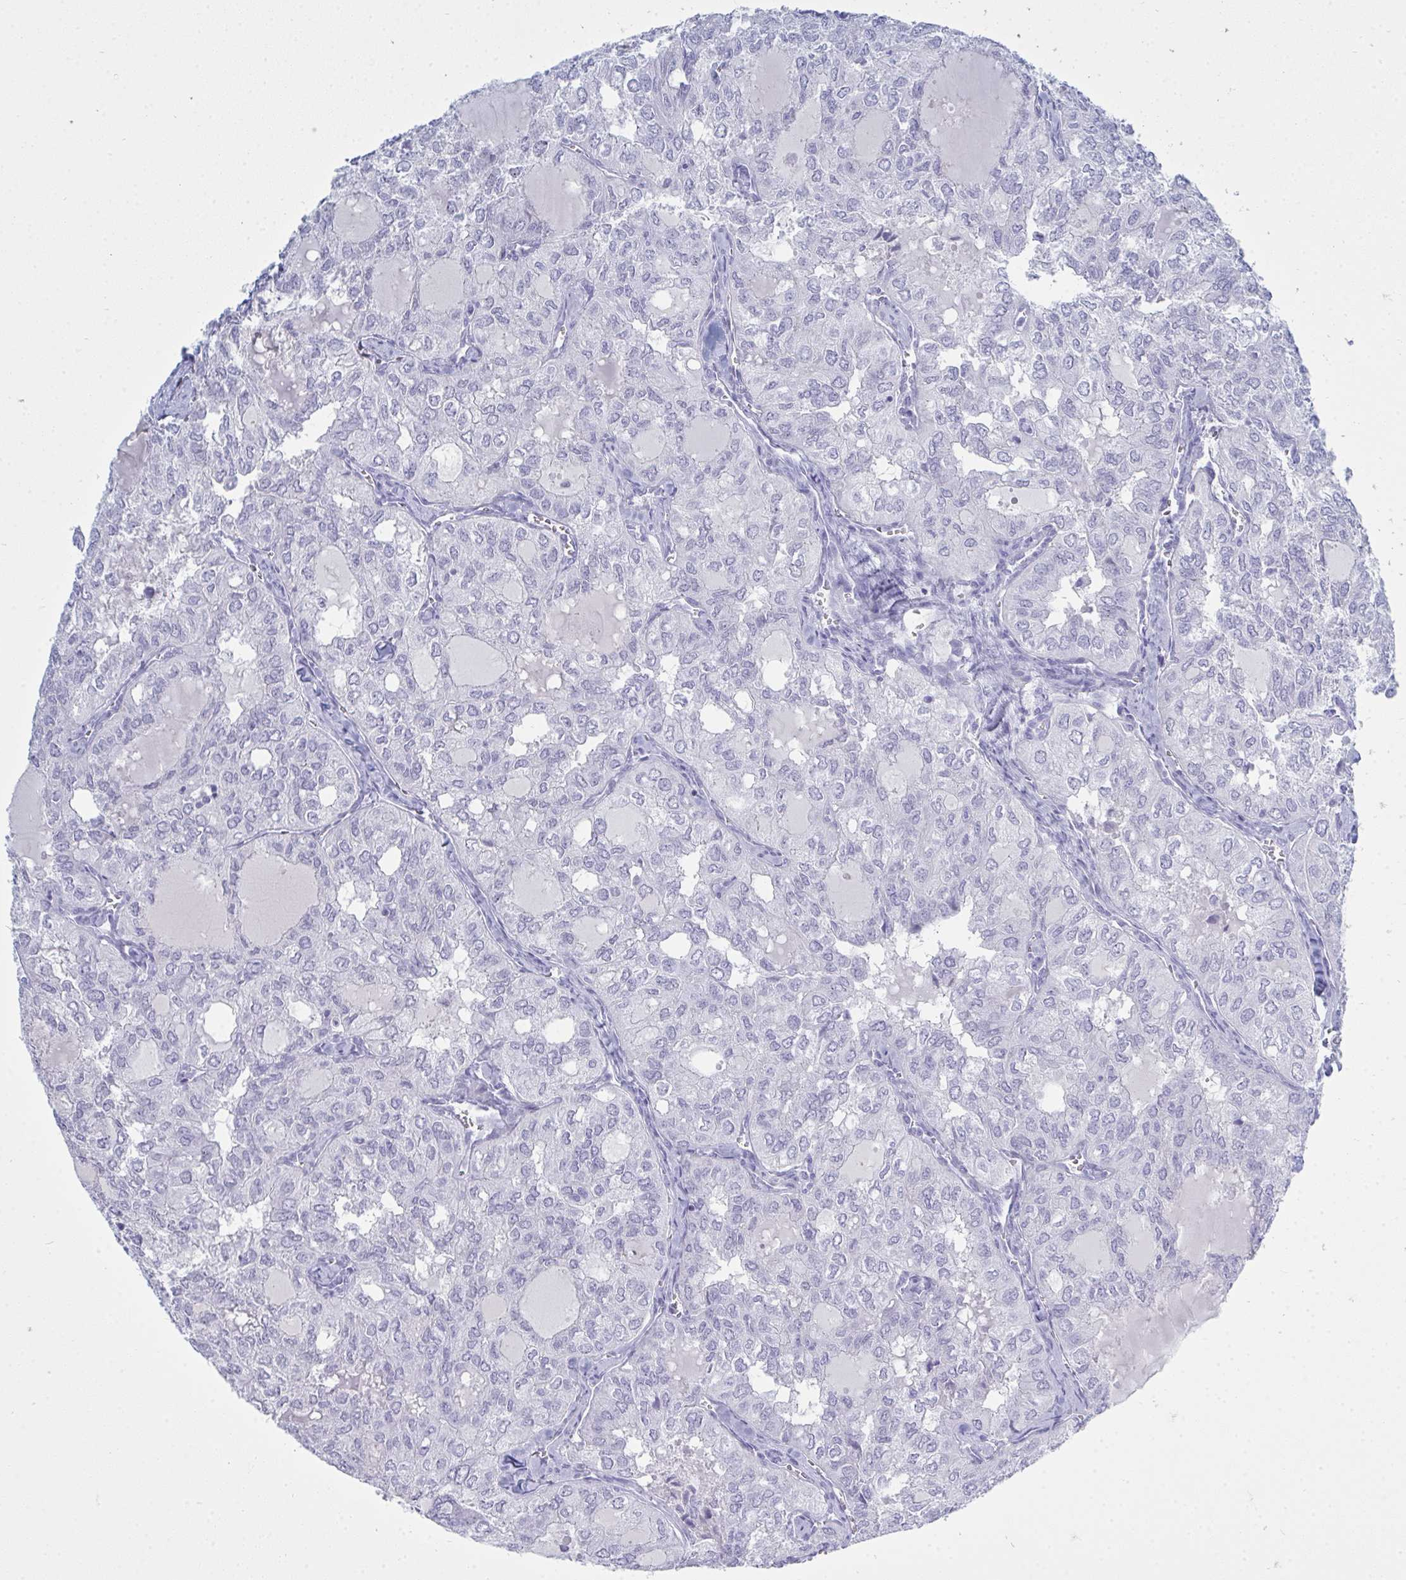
{"staining": {"intensity": "negative", "quantity": "none", "location": "none"}, "tissue": "thyroid cancer", "cell_type": "Tumor cells", "image_type": "cancer", "snomed": [{"axis": "morphology", "description": "Follicular adenoma carcinoma, NOS"}, {"axis": "topography", "description": "Thyroid gland"}], "caption": "A histopathology image of human thyroid cancer (follicular adenoma carcinoma) is negative for staining in tumor cells.", "gene": "SERPINB10", "patient": {"sex": "male", "age": 75}}